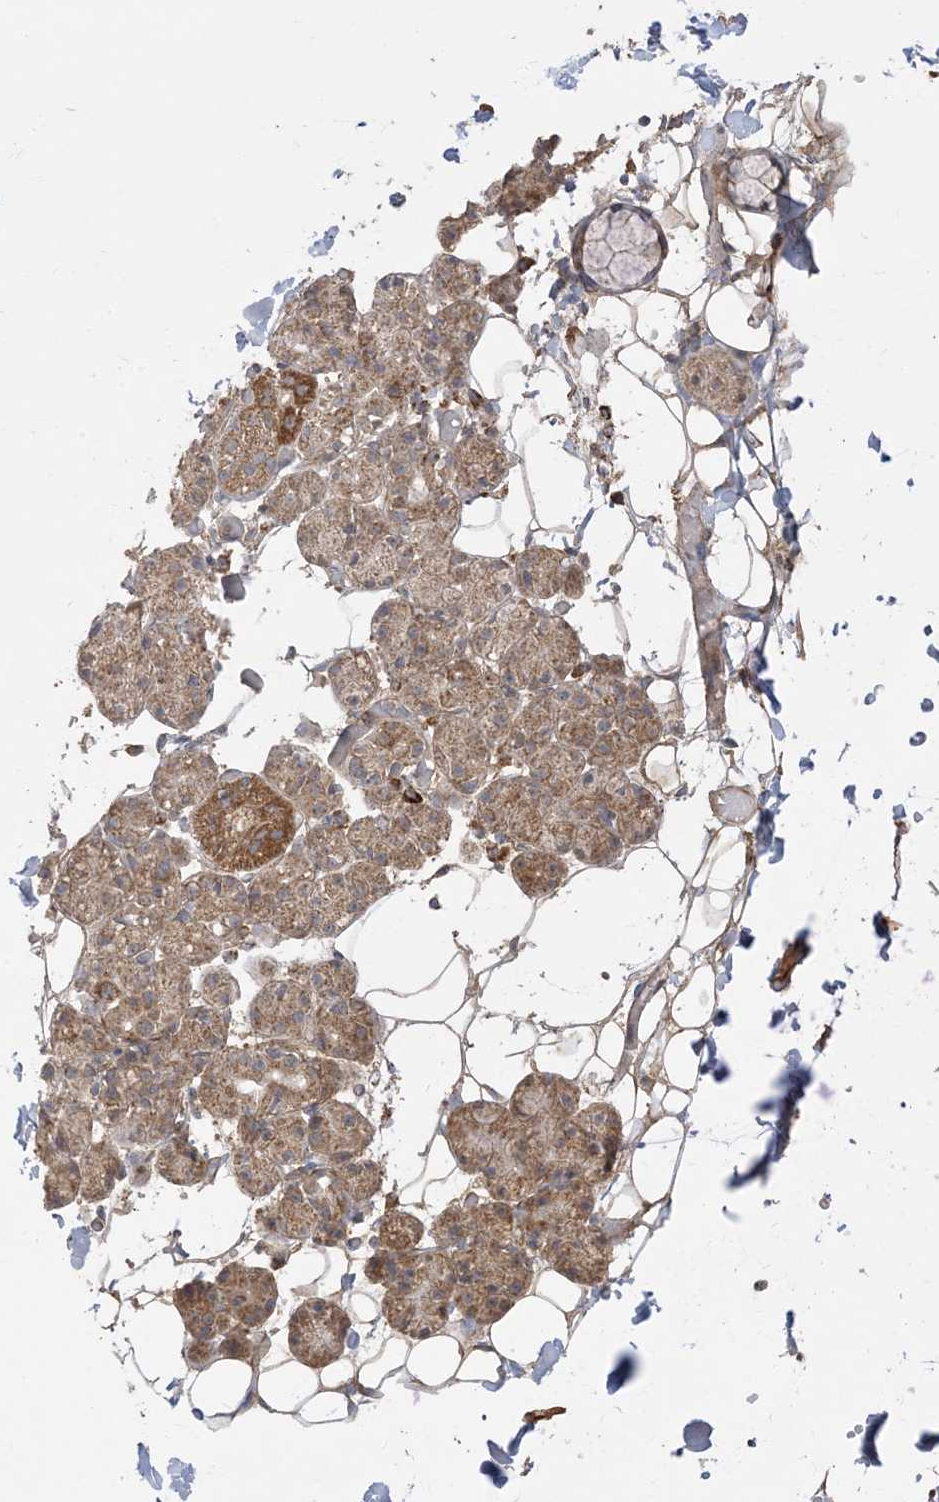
{"staining": {"intensity": "moderate", "quantity": ">75%", "location": "cytoplasmic/membranous"}, "tissue": "salivary gland", "cell_type": "Glandular cells", "image_type": "normal", "snomed": [{"axis": "morphology", "description": "Normal tissue, NOS"}, {"axis": "topography", "description": "Salivary gland"}], "caption": "Immunohistochemical staining of benign salivary gland reveals moderate cytoplasmic/membranous protein expression in approximately >75% of glandular cells.", "gene": "SIRT3", "patient": {"sex": "male", "age": 63}}